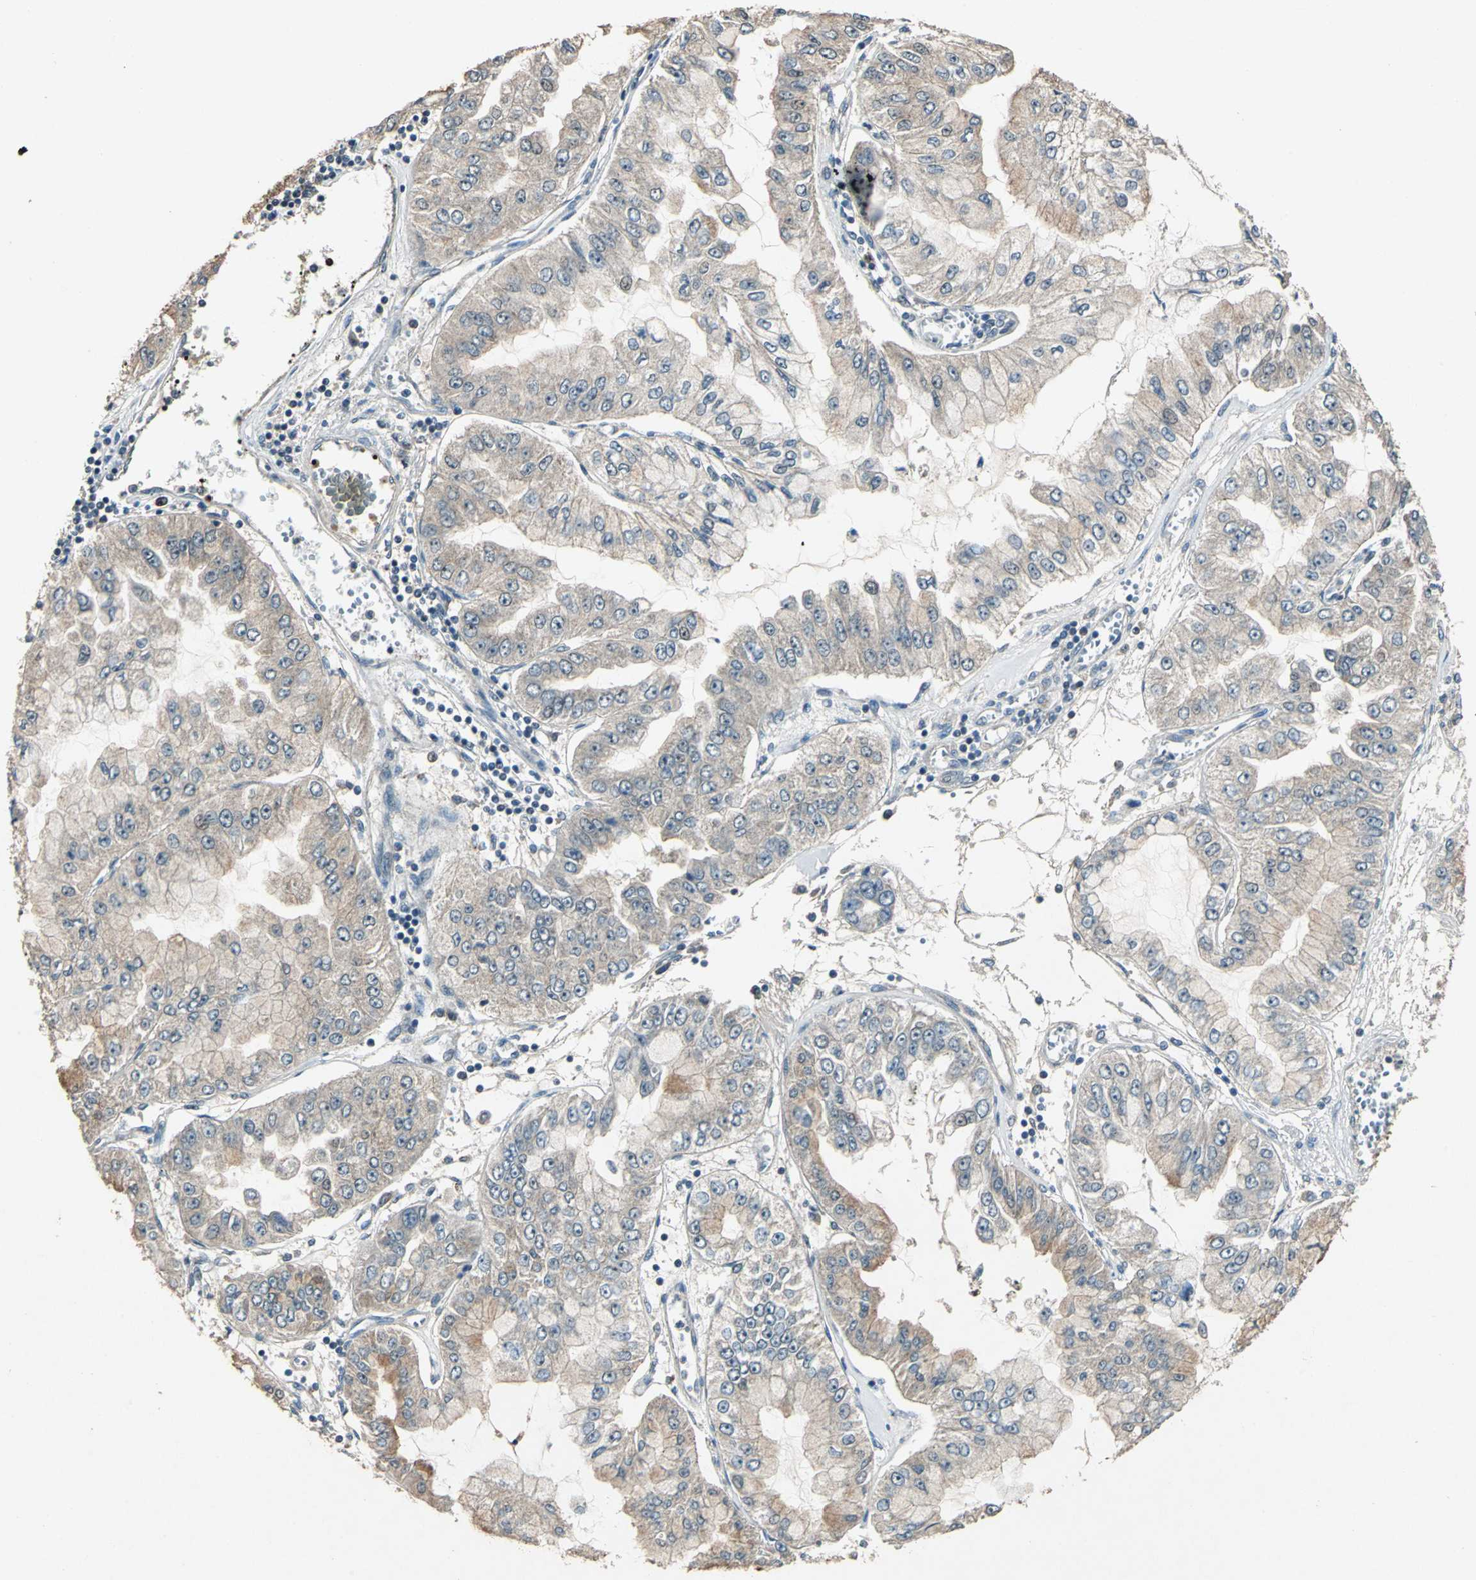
{"staining": {"intensity": "moderate", "quantity": "25%-75%", "location": "cytoplasmic/membranous"}, "tissue": "liver cancer", "cell_type": "Tumor cells", "image_type": "cancer", "snomed": [{"axis": "morphology", "description": "Cholangiocarcinoma"}, {"axis": "topography", "description": "Liver"}], "caption": "IHC of liver cancer (cholangiocarcinoma) reveals medium levels of moderate cytoplasmic/membranous staining in about 25%-75% of tumor cells.", "gene": "AHSA1", "patient": {"sex": "female", "age": 79}}